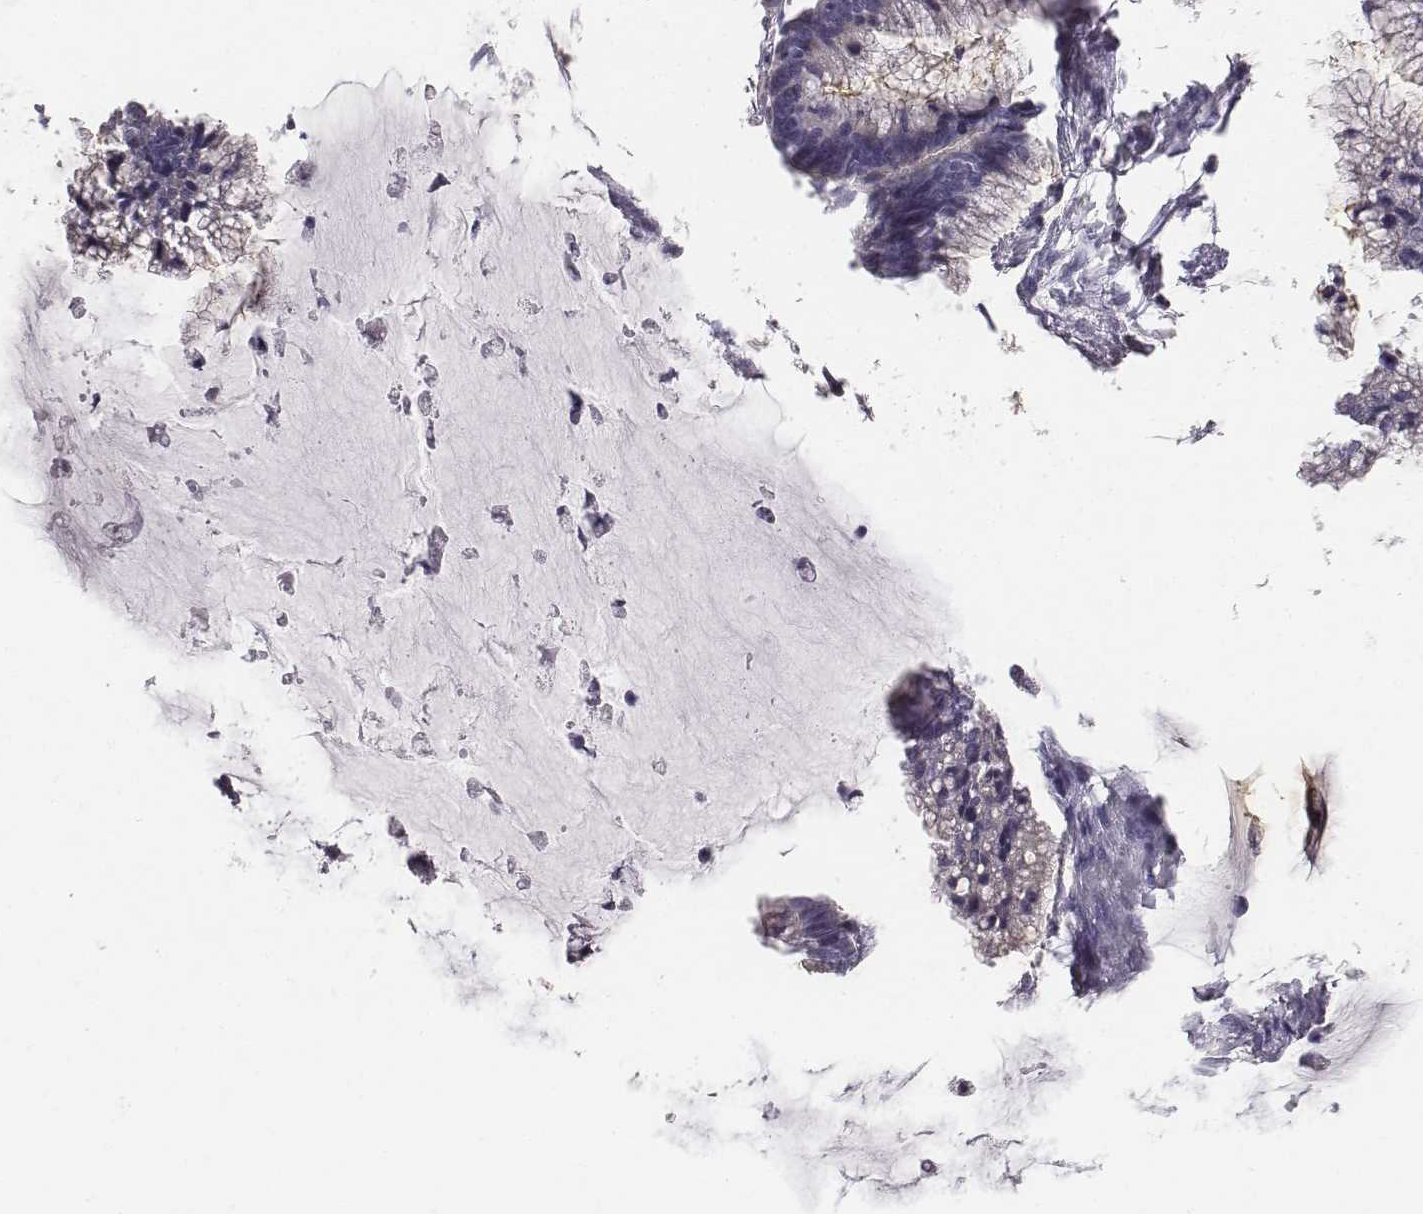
{"staining": {"intensity": "negative", "quantity": "none", "location": "none"}, "tissue": "ovarian cancer", "cell_type": "Tumor cells", "image_type": "cancer", "snomed": [{"axis": "morphology", "description": "Cystadenocarcinoma, mucinous, NOS"}, {"axis": "topography", "description": "Ovary"}], "caption": "DAB immunohistochemical staining of ovarian cancer (mucinous cystadenocarcinoma) displays no significant expression in tumor cells. (DAB (3,3'-diaminobenzidine) immunohistochemistry (IHC) with hematoxylin counter stain).", "gene": "MYH6", "patient": {"sex": "female", "age": 38}}